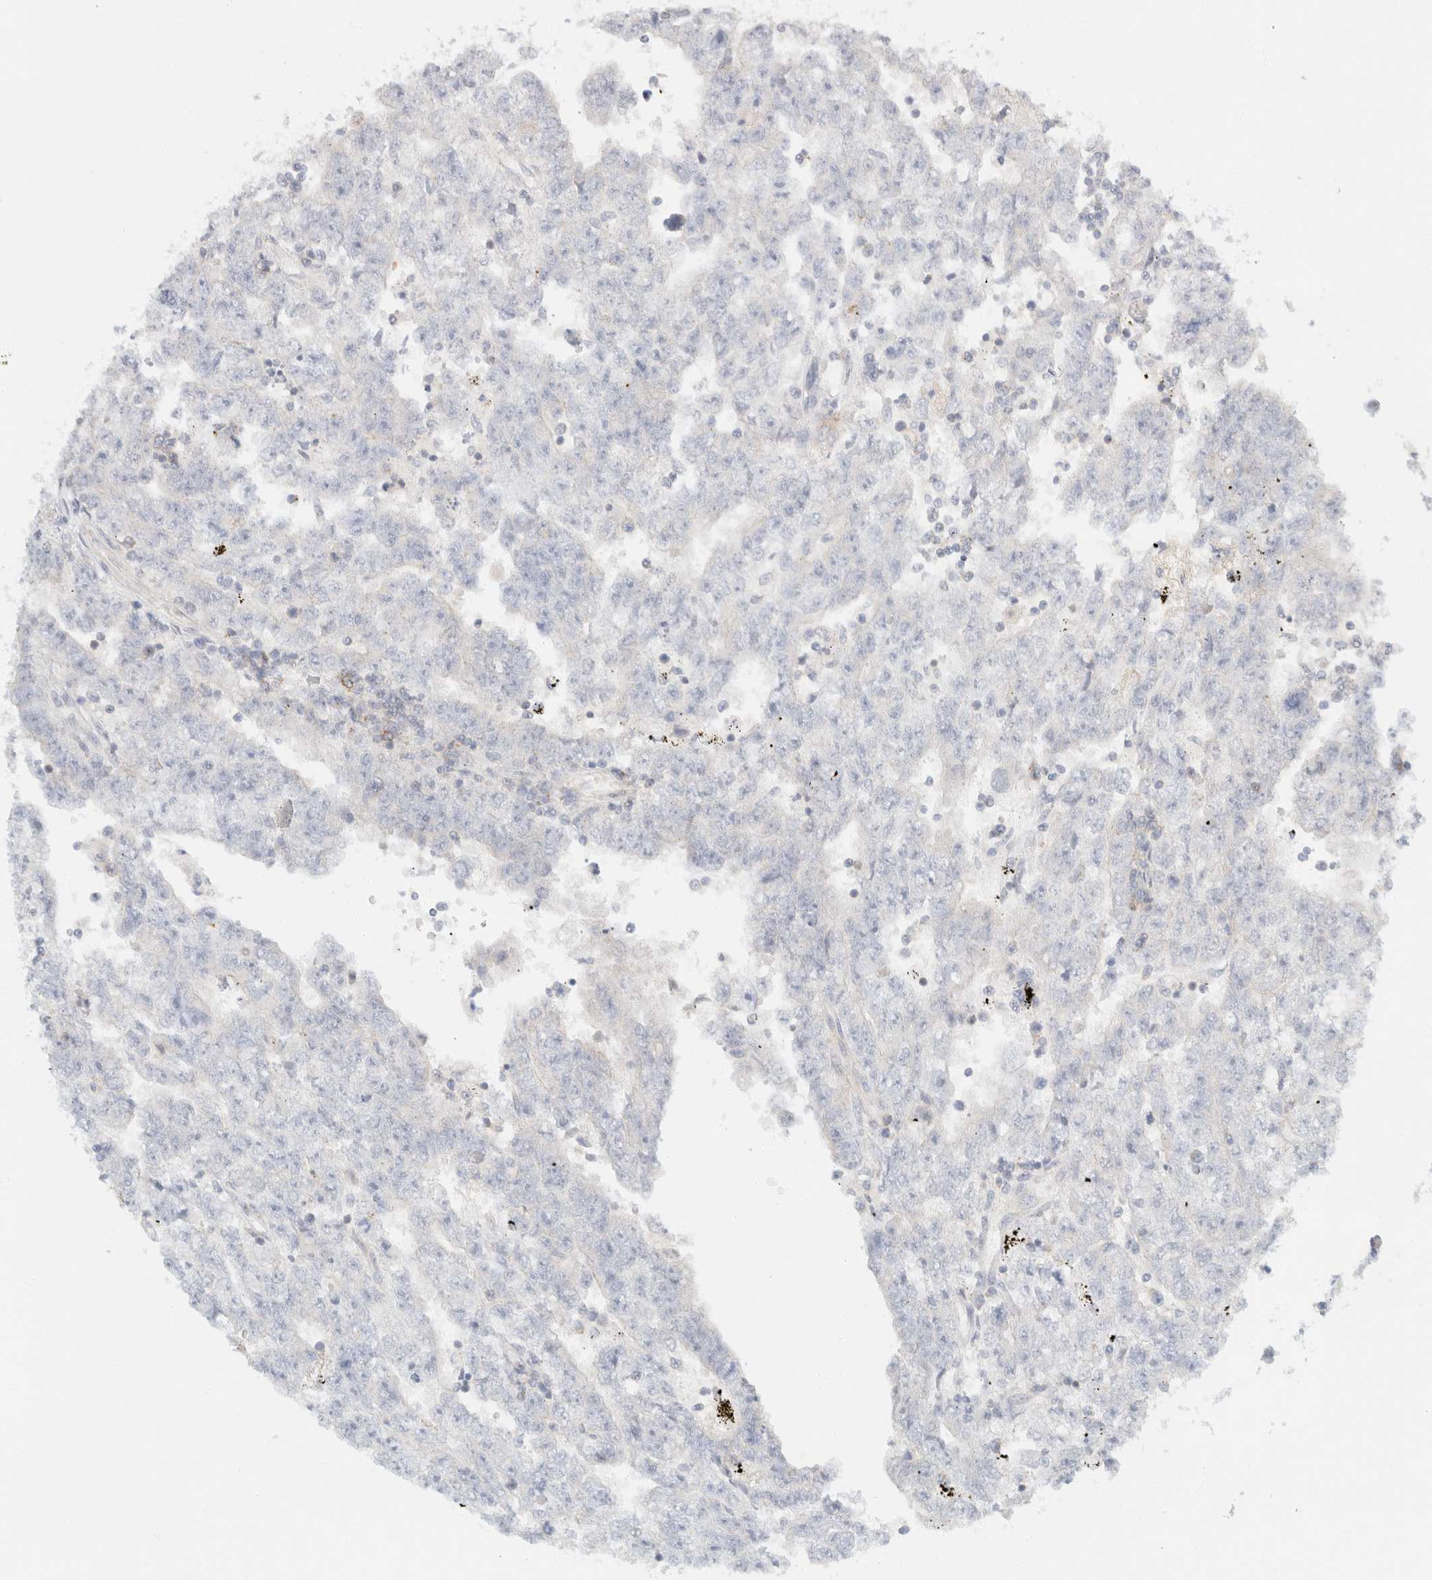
{"staining": {"intensity": "negative", "quantity": "none", "location": "none"}, "tissue": "testis cancer", "cell_type": "Tumor cells", "image_type": "cancer", "snomed": [{"axis": "morphology", "description": "Carcinoma, Embryonal, NOS"}, {"axis": "topography", "description": "Testis"}], "caption": "IHC of testis cancer (embryonal carcinoma) shows no positivity in tumor cells. Nuclei are stained in blue.", "gene": "SH3GLB2", "patient": {"sex": "male", "age": 25}}